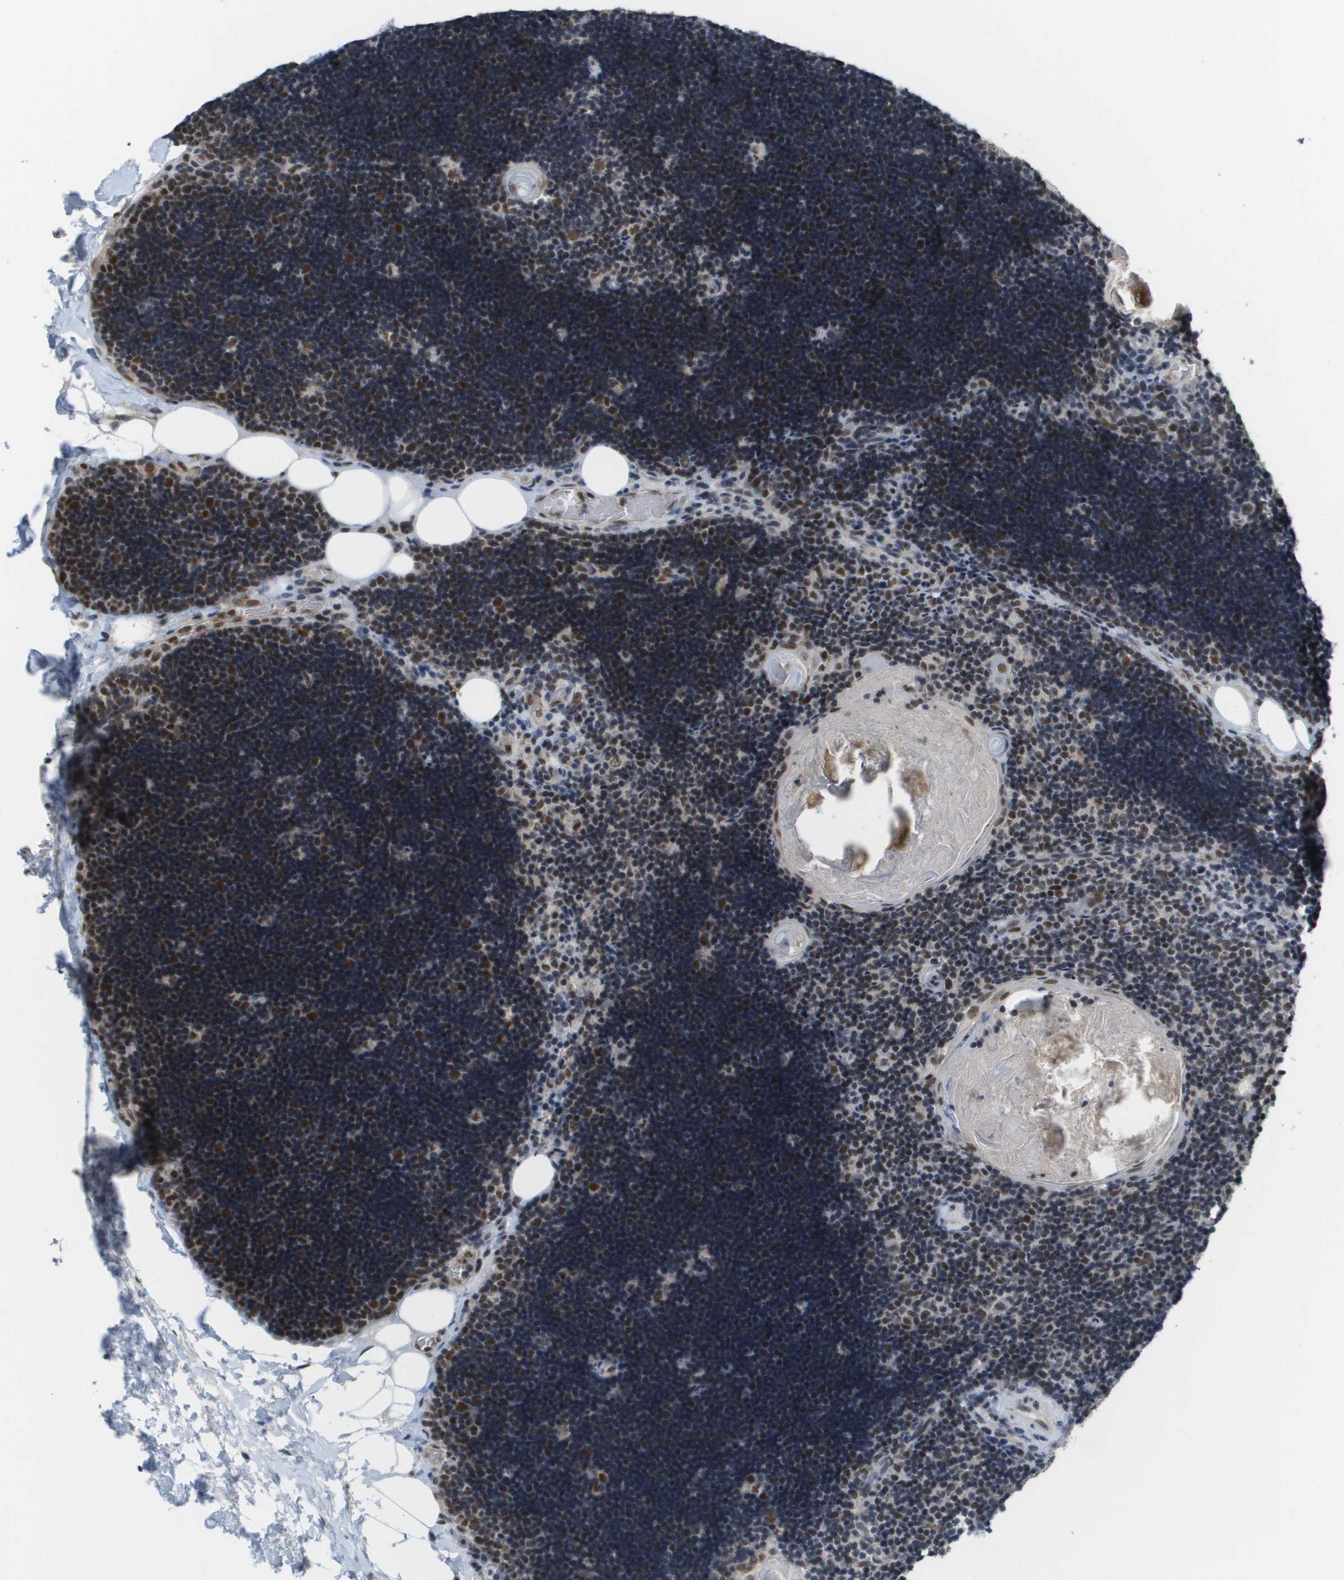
{"staining": {"intensity": "moderate", "quantity": "25%-75%", "location": "nuclear"}, "tissue": "lymph node", "cell_type": "Germinal center cells", "image_type": "normal", "snomed": [{"axis": "morphology", "description": "Normal tissue, NOS"}, {"axis": "topography", "description": "Lymph node"}], "caption": "Lymph node stained with IHC displays moderate nuclear expression in approximately 25%-75% of germinal center cells.", "gene": "ISY1", "patient": {"sex": "male", "age": 33}}